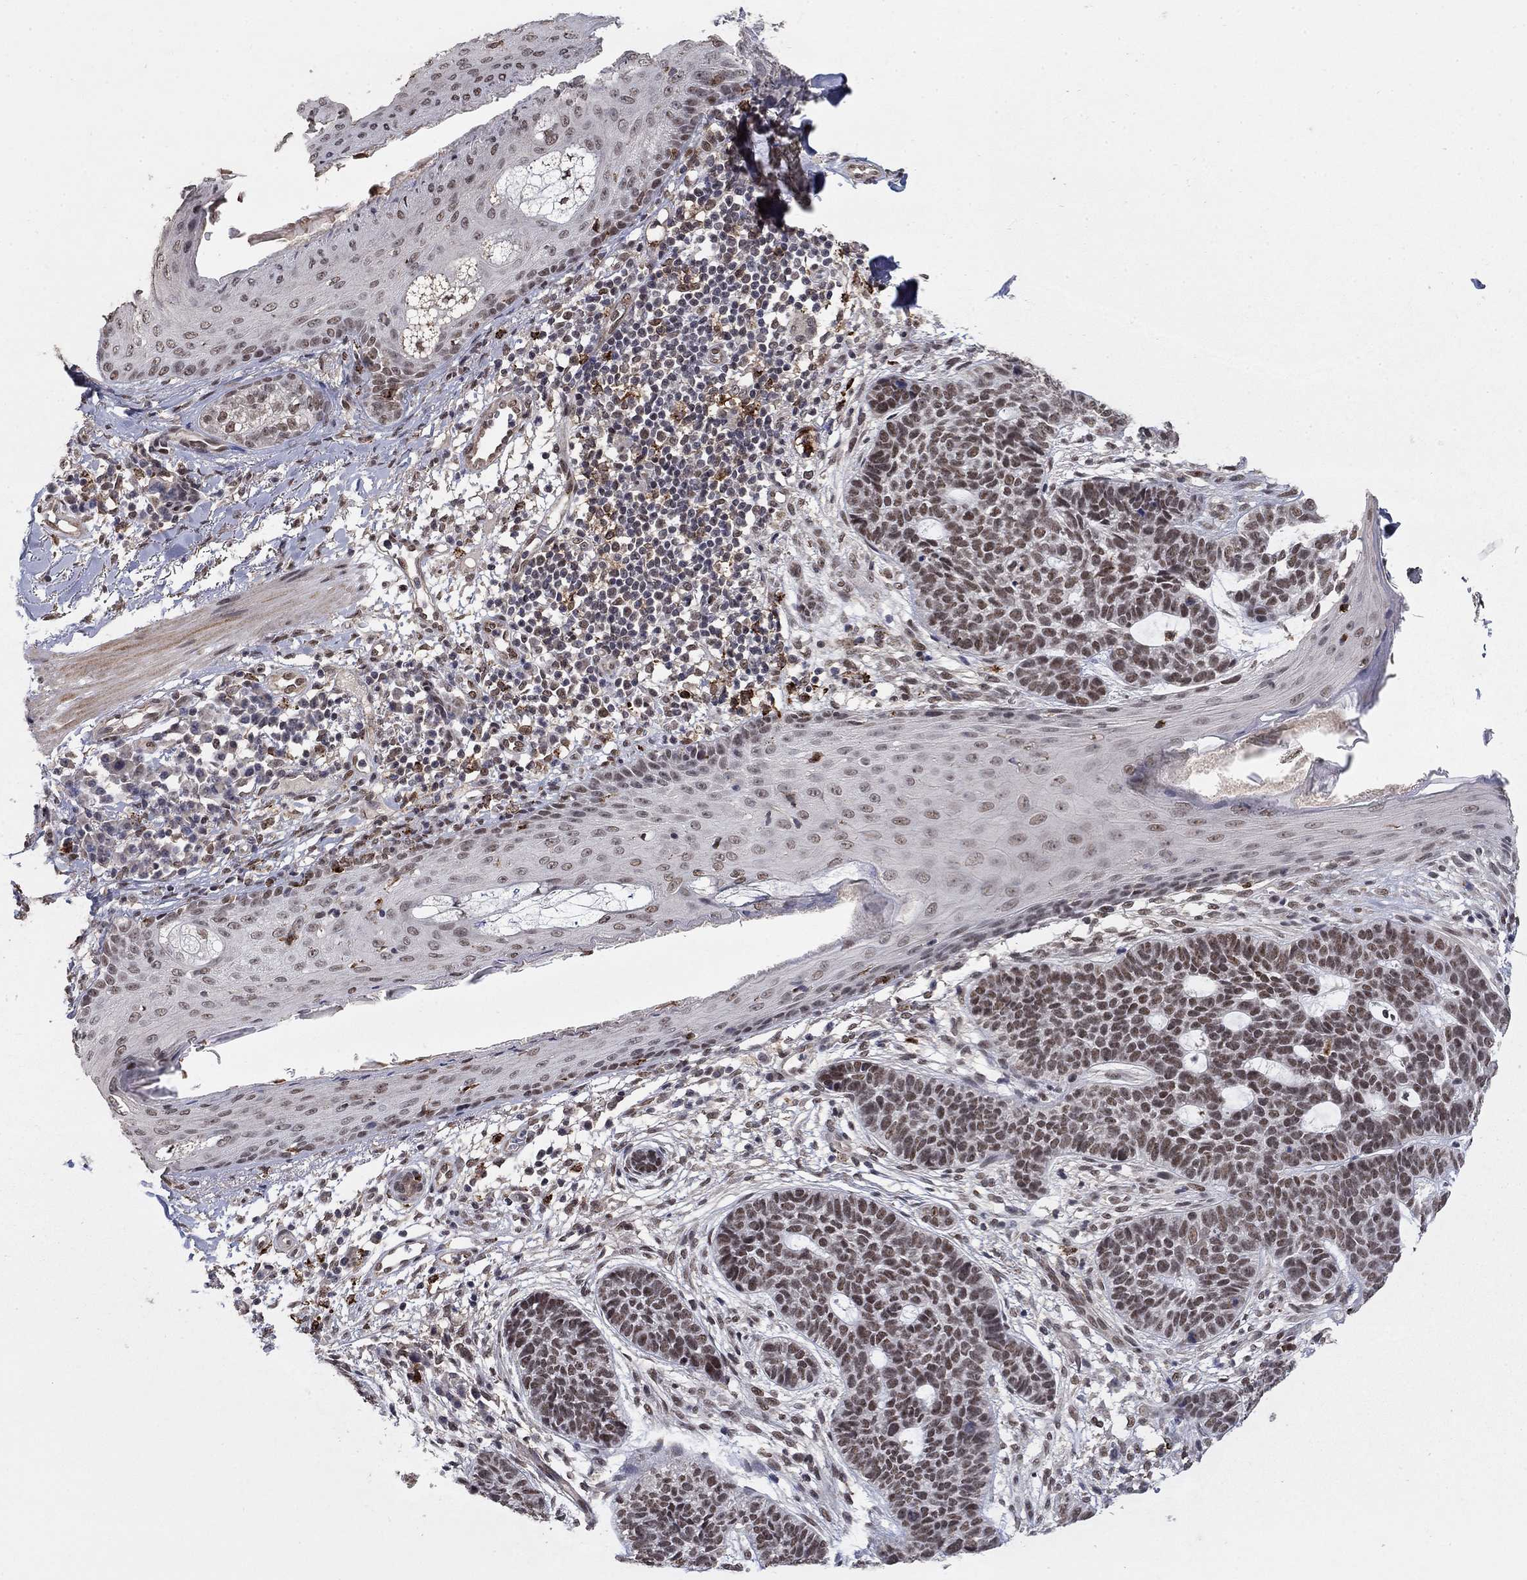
{"staining": {"intensity": "moderate", "quantity": "25%-75%", "location": "nuclear"}, "tissue": "skin cancer", "cell_type": "Tumor cells", "image_type": "cancer", "snomed": [{"axis": "morphology", "description": "Squamous cell carcinoma, NOS"}, {"axis": "topography", "description": "Skin"}], "caption": "Squamous cell carcinoma (skin) tissue exhibits moderate nuclear positivity in approximately 25%-75% of tumor cells", "gene": "GRIA3", "patient": {"sex": "male", "age": 88}}